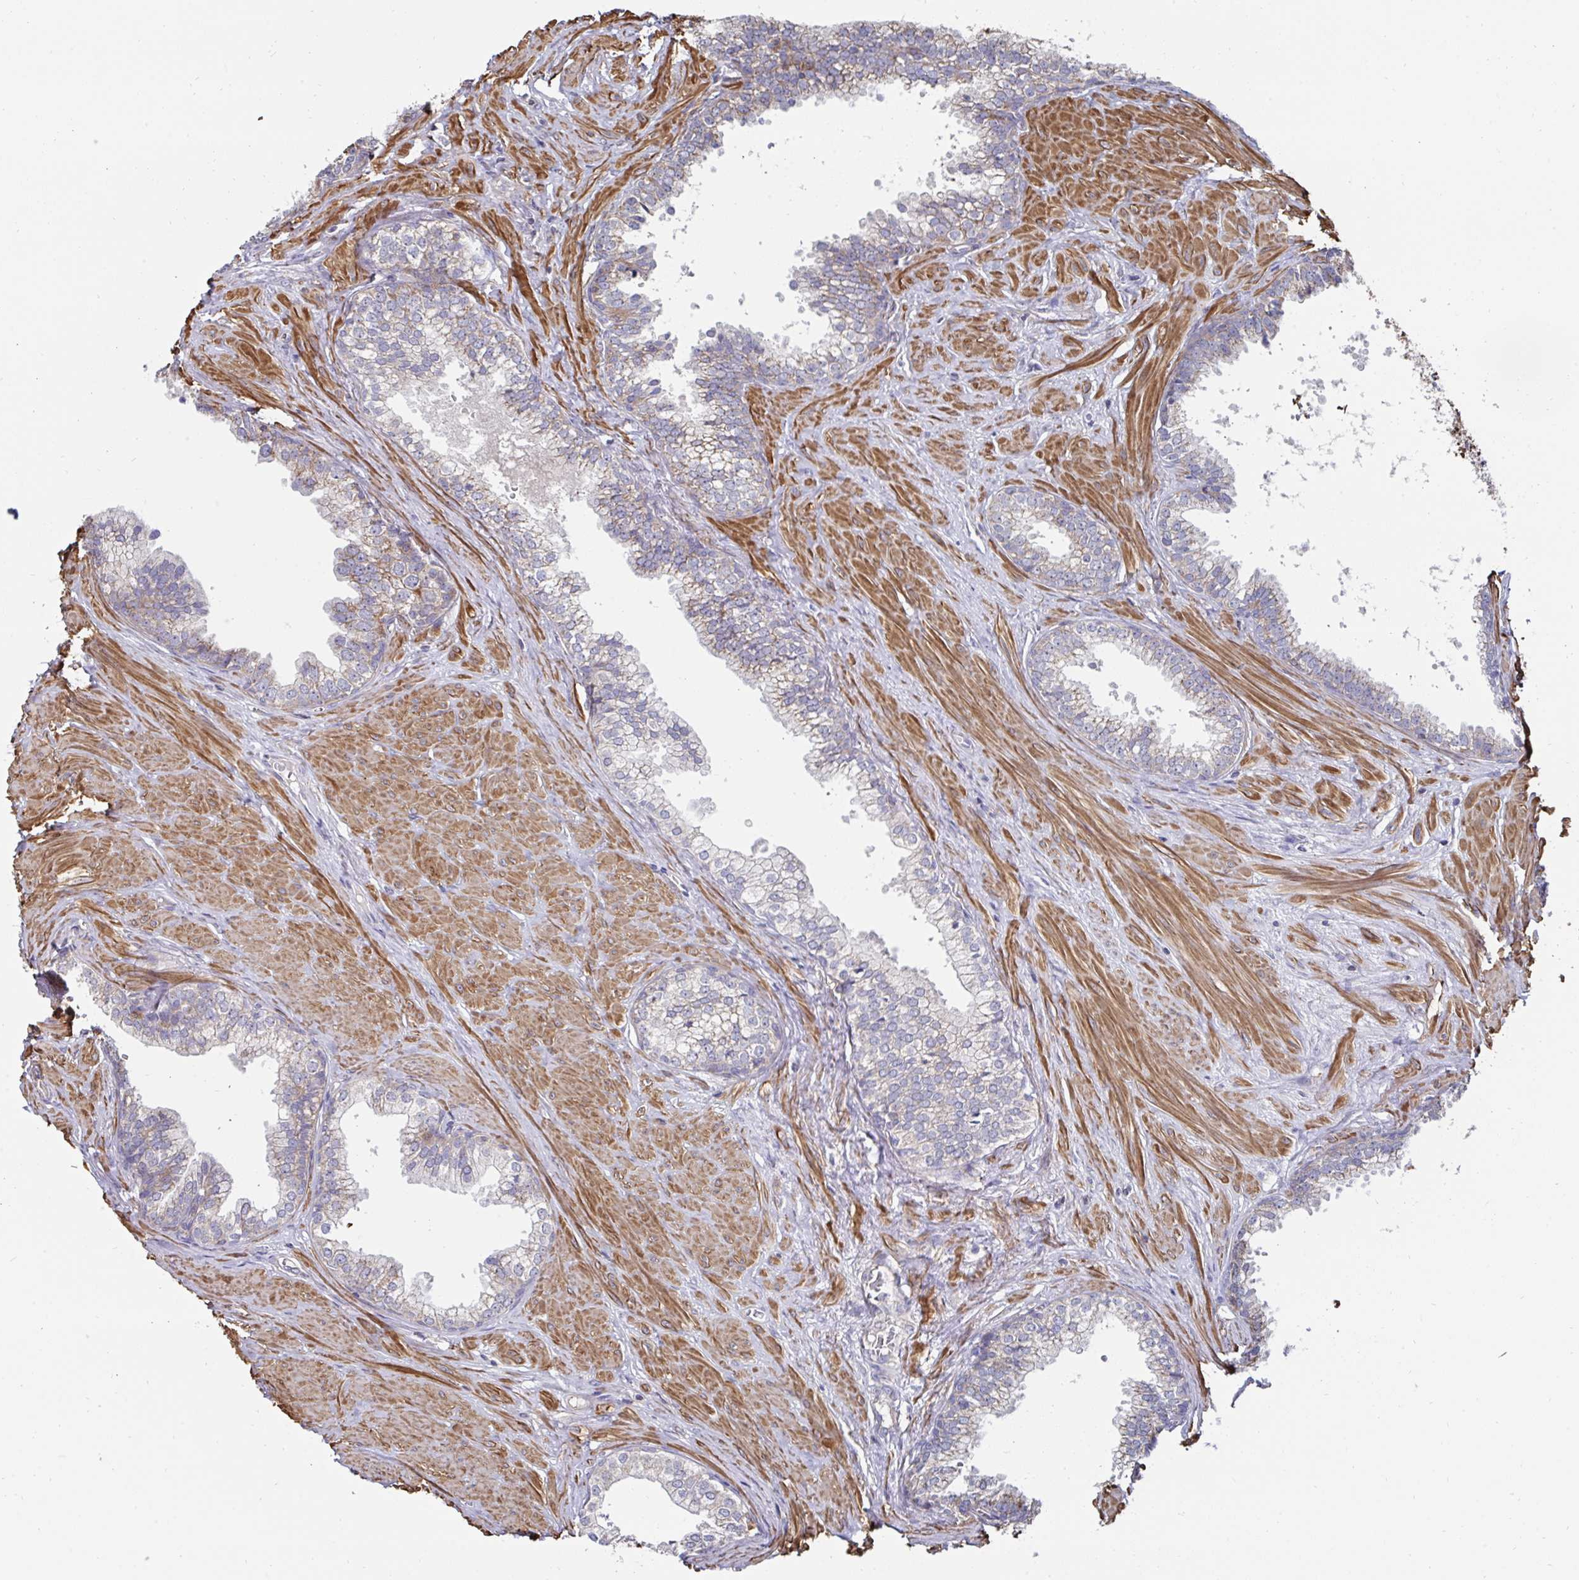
{"staining": {"intensity": "weak", "quantity": "25%-75%", "location": "cytoplasmic/membranous"}, "tissue": "prostate", "cell_type": "Glandular cells", "image_type": "normal", "snomed": [{"axis": "morphology", "description": "Normal tissue, NOS"}, {"axis": "topography", "description": "Prostate"}, {"axis": "topography", "description": "Peripheral nerve tissue"}], "caption": "DAB immunohistochemical staining of normal prostate displays weak cytoplasmic/membranous protein positivity in approximately 25%-75% of glandular cells. (DAB (3,3'-diaminobenzidine) = brown stain, brightfield microscopy at high magnification).", "gene": "DZANK1", "patient": {"sex": "male", "age": 55}}